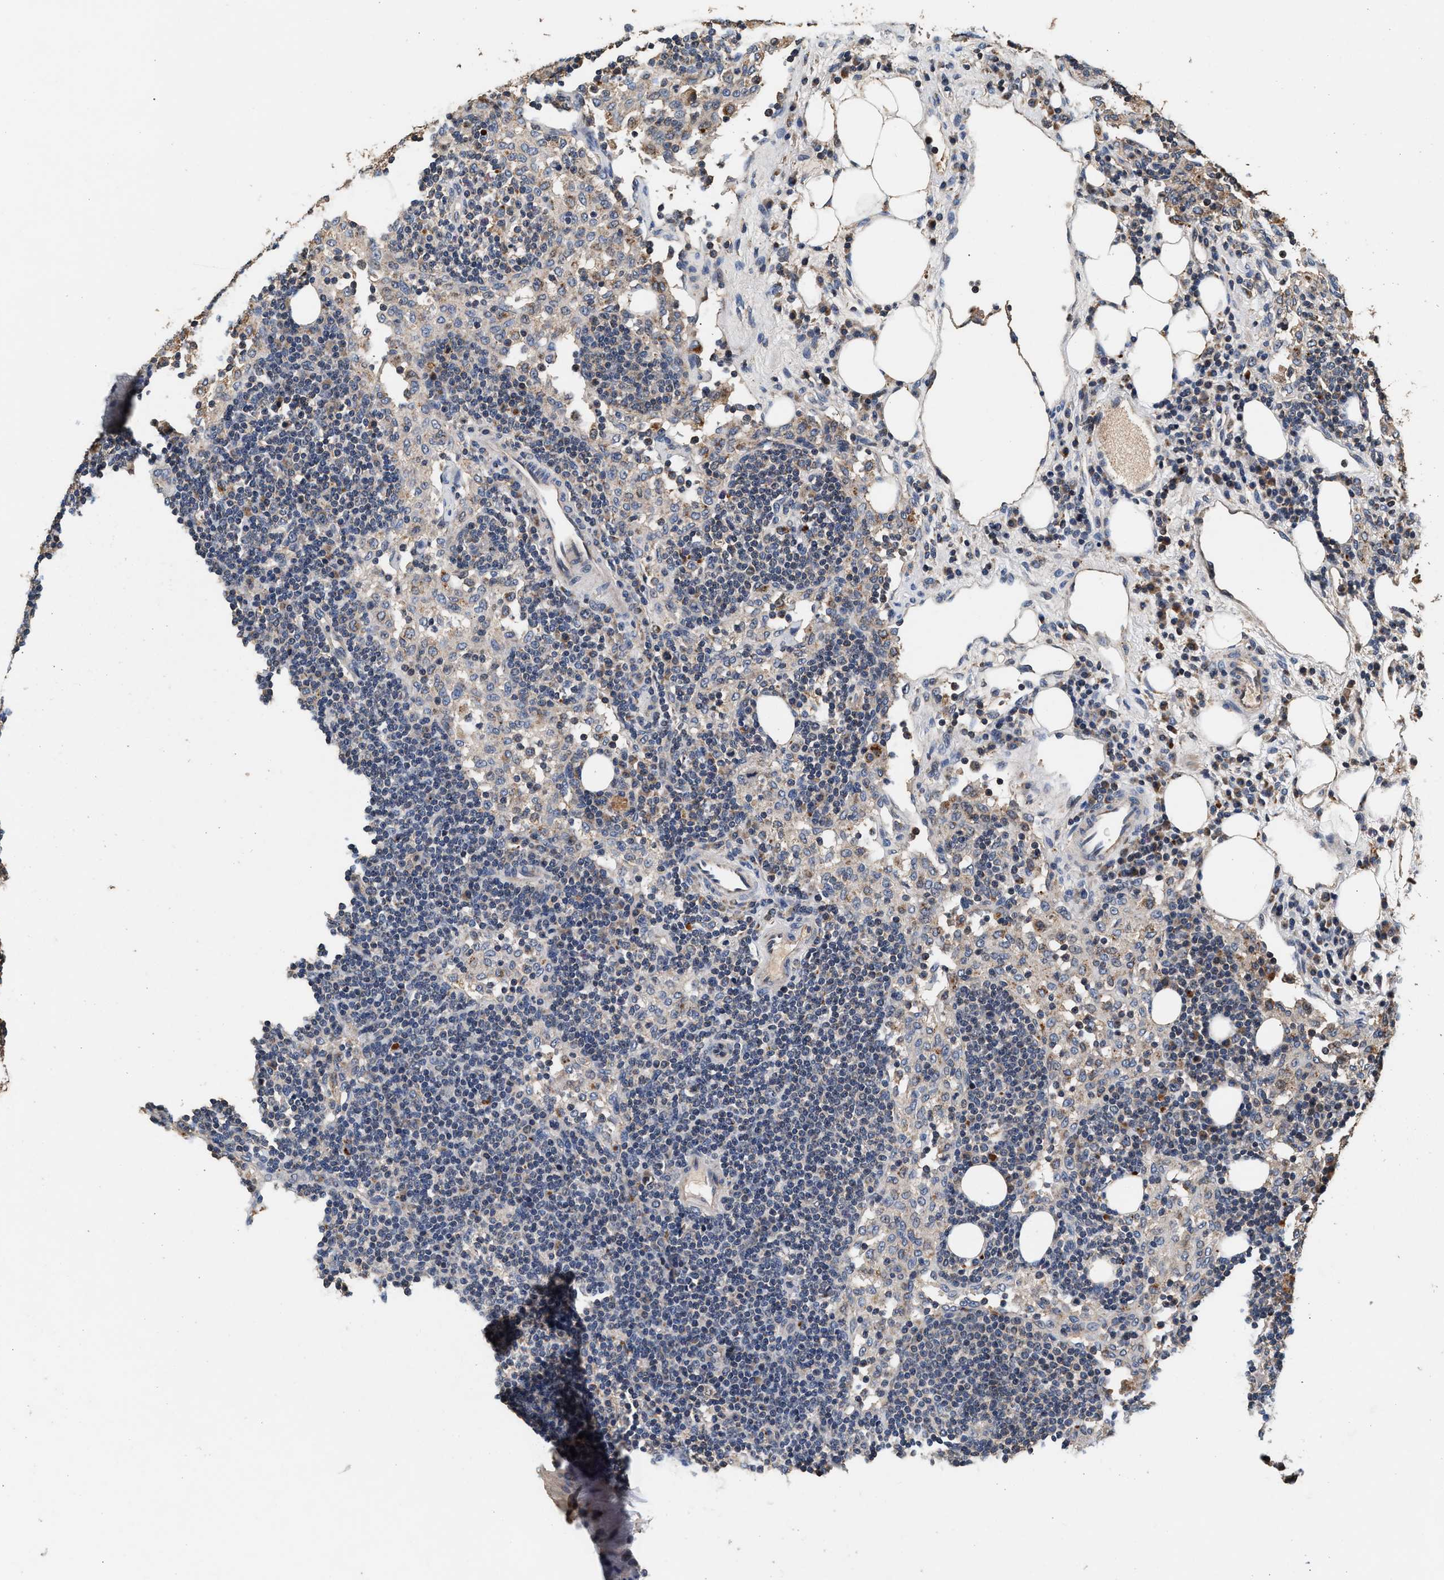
{"staining": {"intensity": "negative", "quantity": "none", "location": "none"}, "tissue": "lymph node", "cell_type": "Germinal center cells", "image_type": "normal", "snomed": [{"axis": "morphology", "description": "Normal tissue, NOS"}, {"axis": "morphology", "description": "Carcinoid, malignant, NOS"}, {"axis": "topography", "description": "Lymph node"}], "caption": "Lymph node stained for a protein using immunohistochemistry (IHC) displays no positivity germinal center cells.", "gene": "PTGR3", "patient": {"sex": "male", "age": 47}}